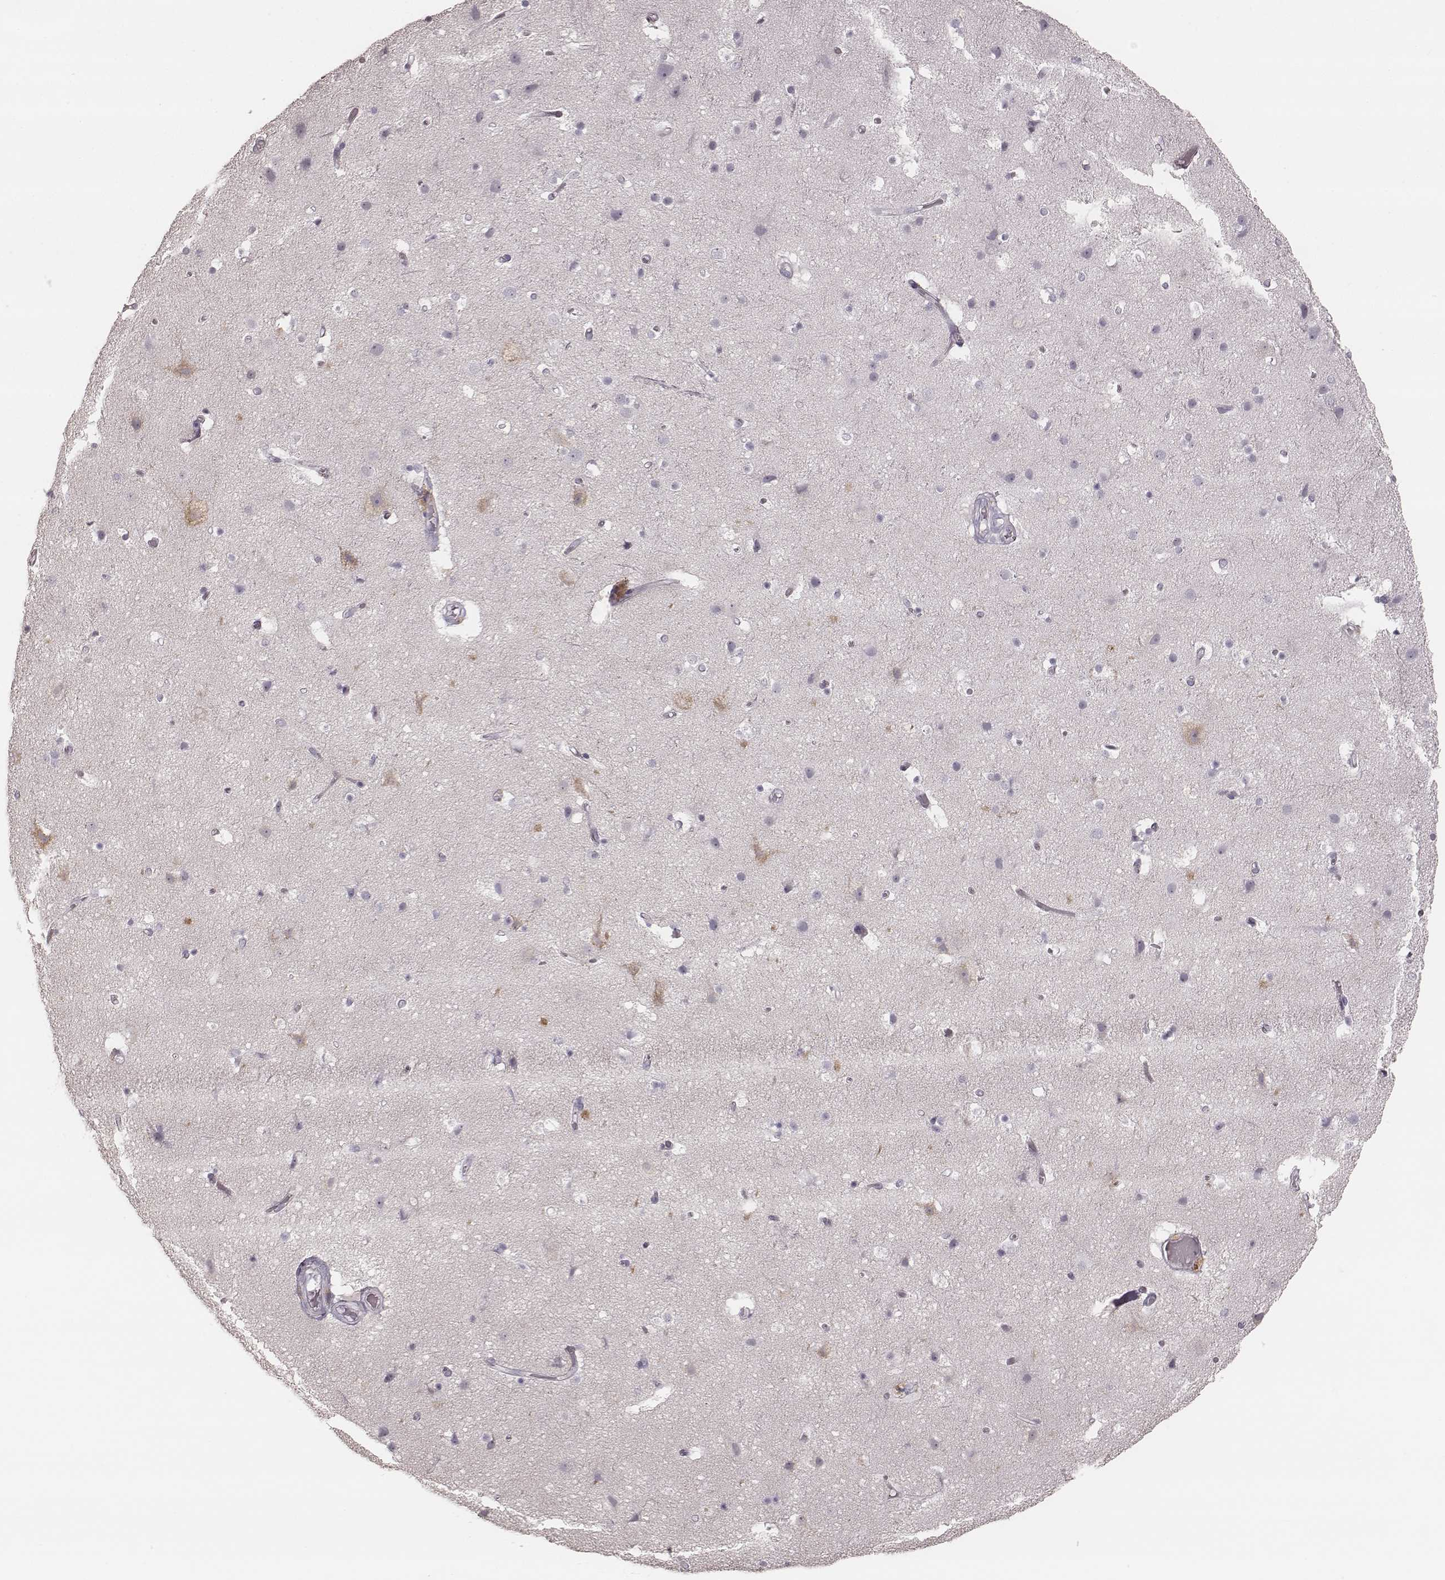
{"staining": {"intensity": "negative", "quantity": "none", "location": "none"}, "tissue": "cerebral cortex", "cell_type": "Endothelial cells", "image_type": "normal", "snomed": [{"axis": "morphology", "description": "Normal tissue, NOS"}, {"axis": "topography", "description": "Cerebral cortex"}], "caption": "There is no significant positivity in endothelial cells of cerebral cortex. The staining is performed using DAB brown chromogen with nuclei counter-stained in using hematoxylin.", "gene": "SMIM24", "patient": {"sex": "female", "age": 52}}